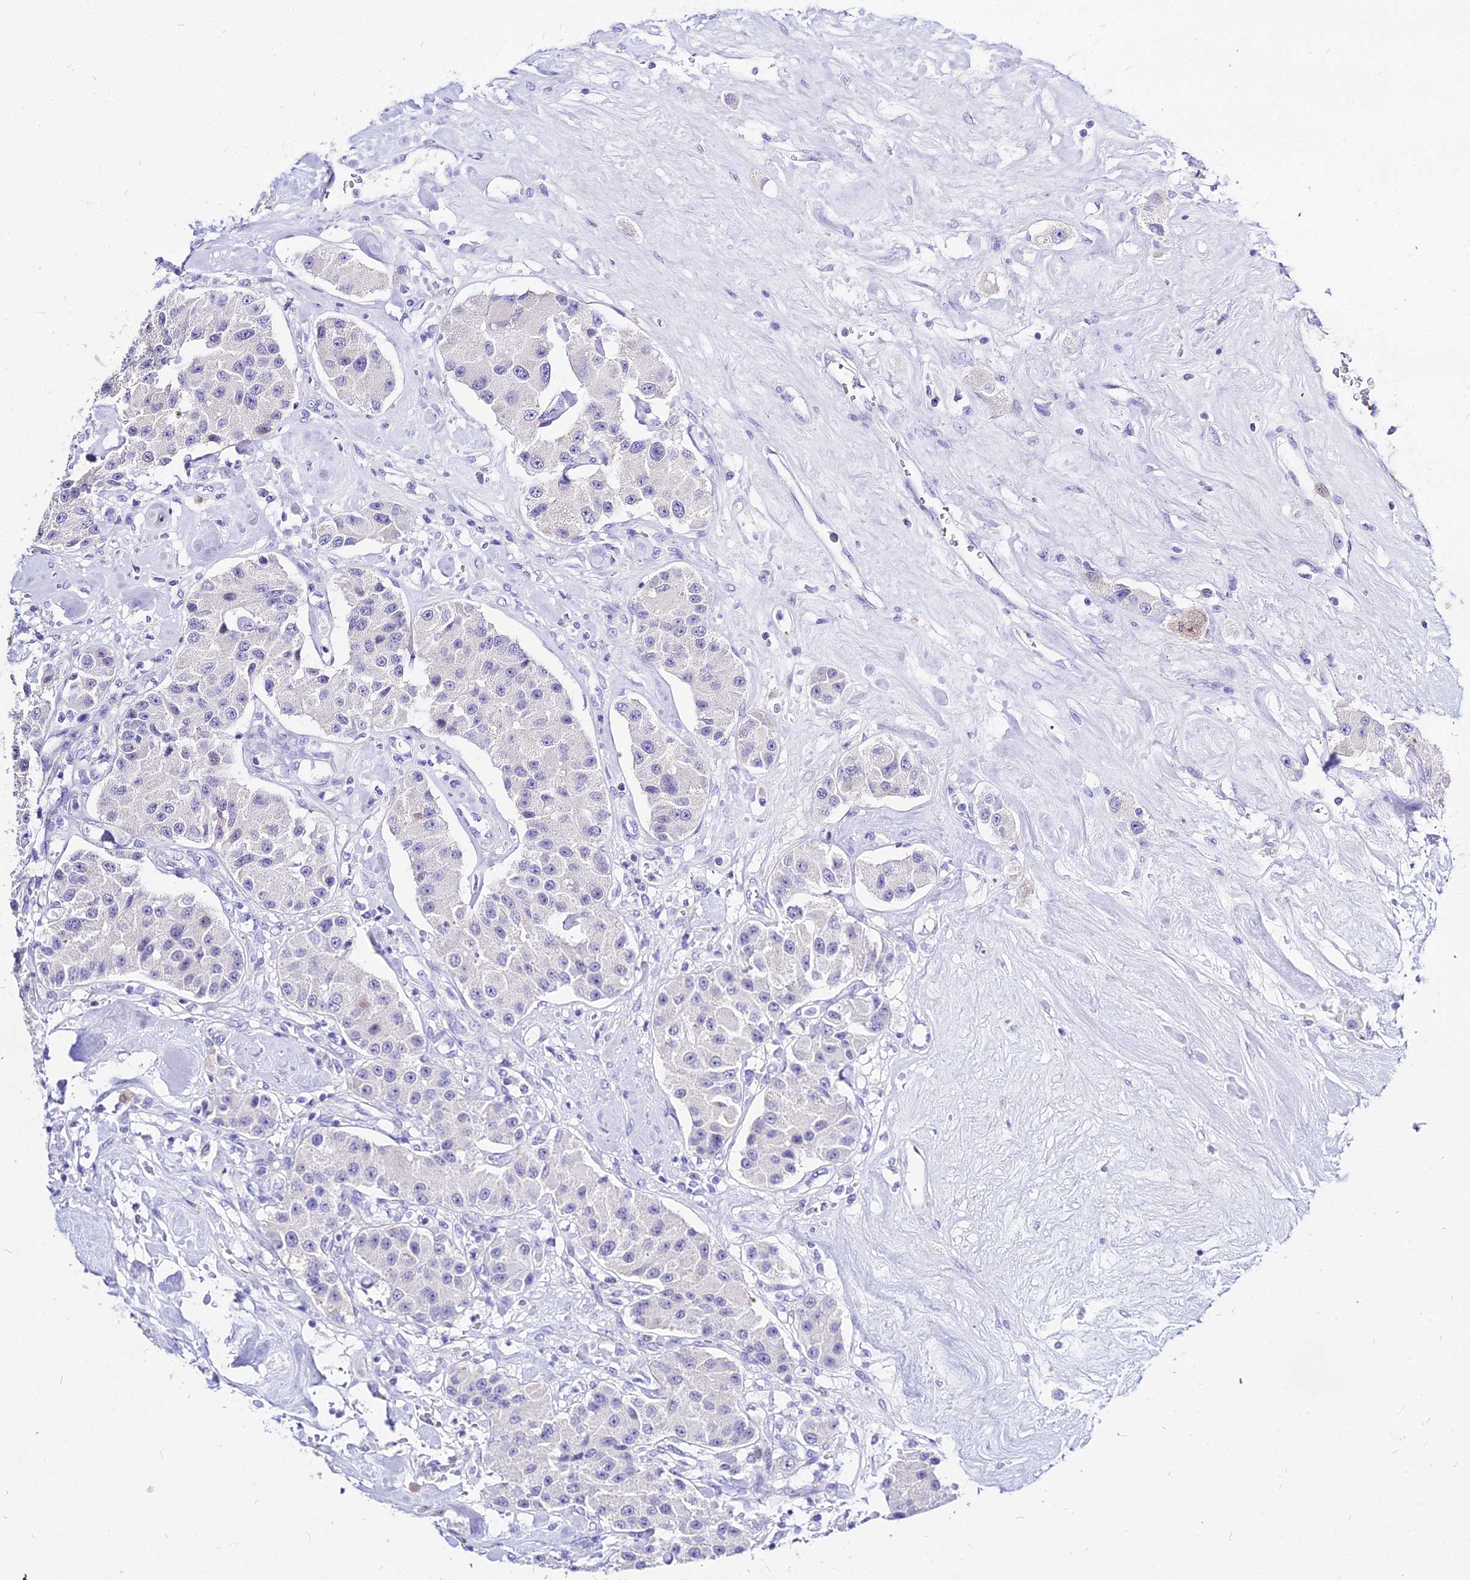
{"staining": {"intensity": "negative", "quantity": "none", "location": "none"}, "tissue": "carcinoid", "cell_type": "Tumor cells", "image_type": "cancer", "snomed": [{"axis": "morphology", "description": "Carcinoid, malignant, NOS"}, {"axis": "topography", "description": "Pancreas"}], "caption": "Protein analysis of carcinoid reveals no significant staining in tumor cells.", "gene": "CARD18", "patient": {"sex": "male", "age": 41}}